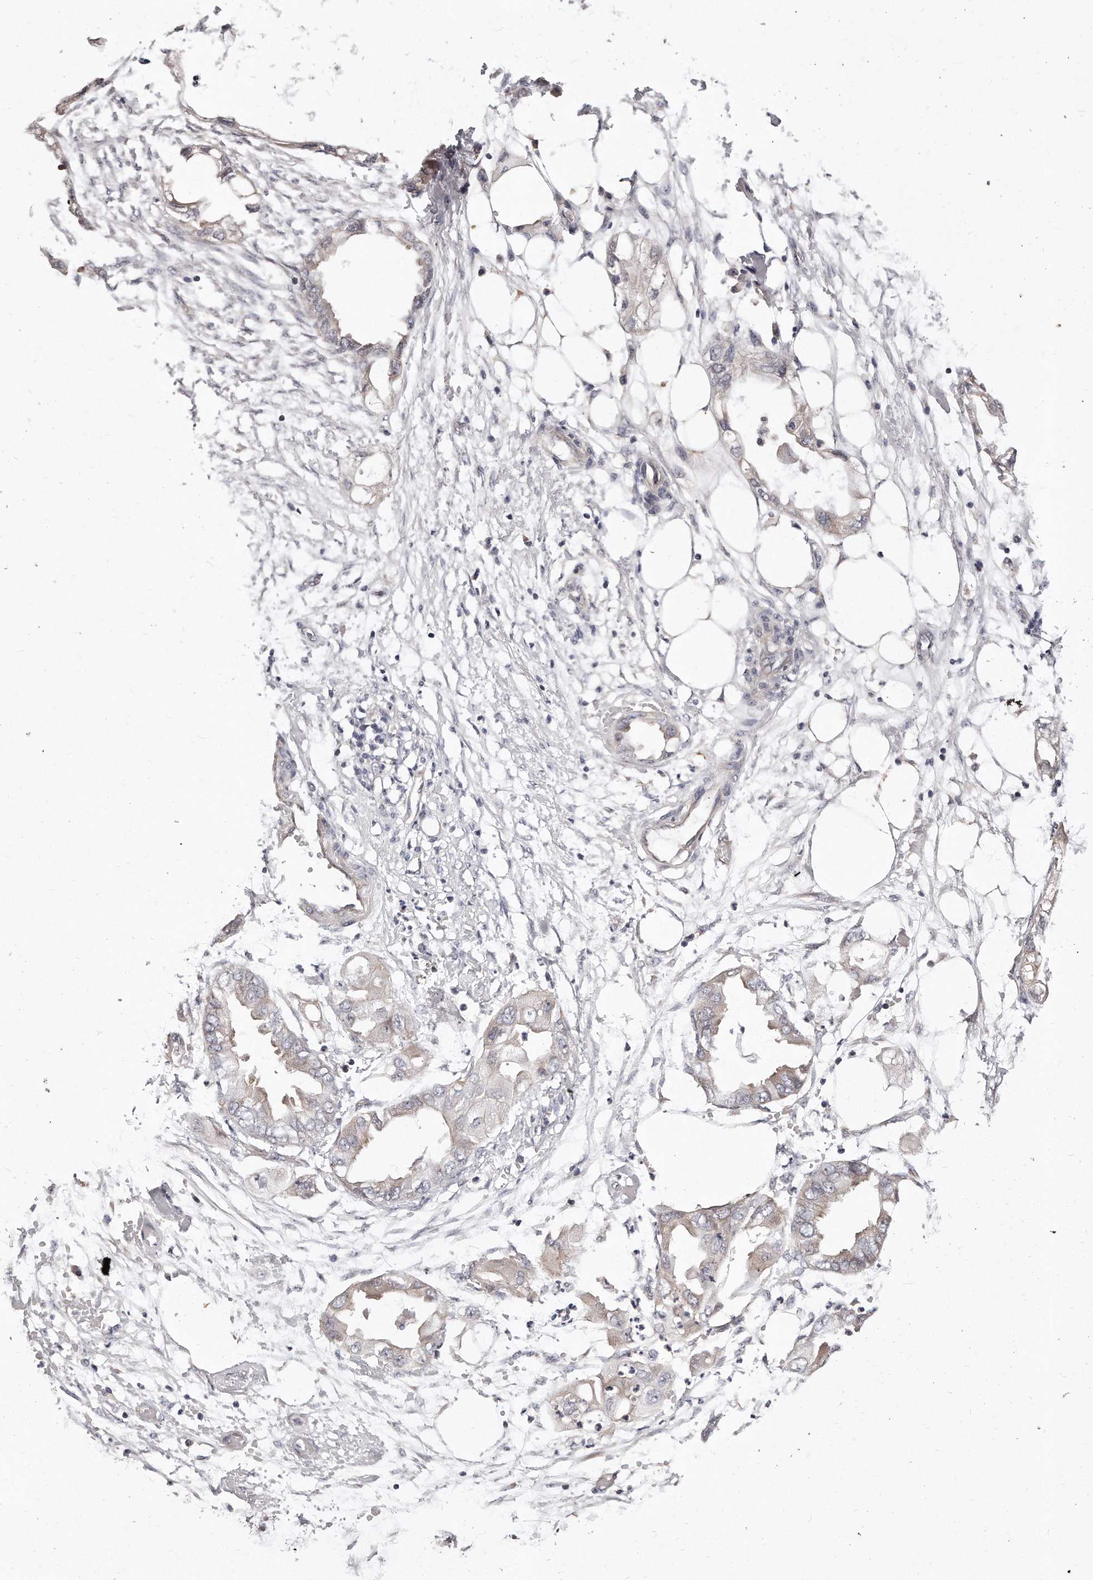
{"staining": {"intensity": "weak", "quantity": "<25%", "location": "cytoplasmic/membranous"}, "tissue": "endometrial cancer", "cell_type": "Tumor cells", "image_type": "cancer", "snomed": [{"axis": "morphology", "description": "Adenocarcinoma, NOS"}, {"axis": "morphology", "description": "Adenocarcinoma, metastatic, NOS"}, {"axis": "topography", "description": "Adipose tissue"}, {"axis": "topography", "description": "Endometrium"}], "caption": "Micrograph shows no significant protein expression in tumor cells of endometrial cancer.", "gene": "CASZ1", "patient": {"sex": "female", "age": 67}}